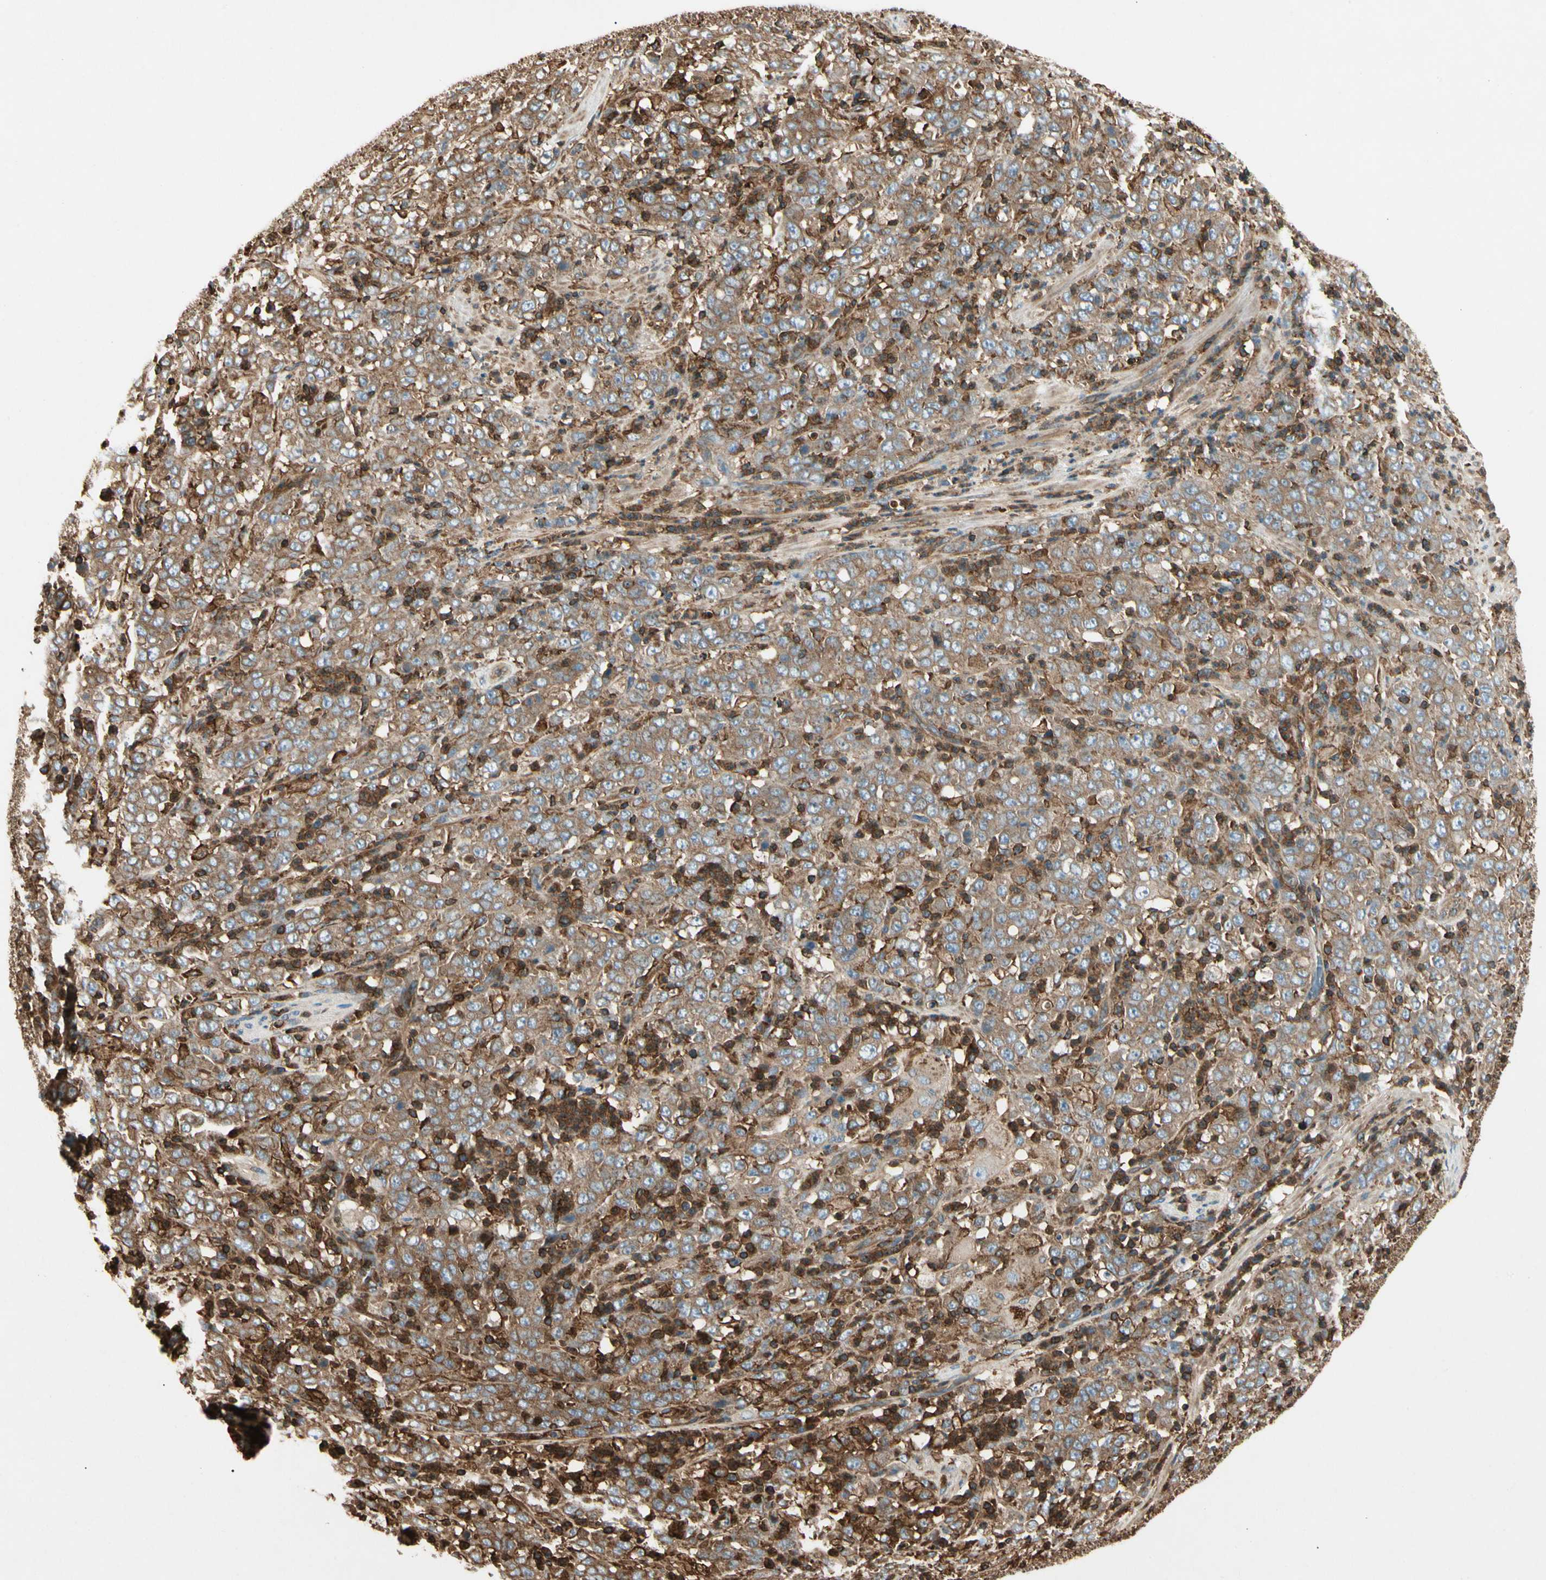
{"staining": {"intensity": "moderate", "quantity": ">75%", "location": "cytoplasmic/membranous"}, "tissue": "stomach cancer", "cell_type": "Tumor cells", "image_type": "cancer", "snomed": [{"axis": "morphology", "description": "Adenocarcinoma, NOS"}, {"axis": "topography", "description": "Stomach, lower"}], "caption": "Protein expression analysis of human stomach adenocarcinoma reveals moderate cytoplasmic/membranous expression in approximately >75% of tumor cells. Using DAB (3,3'-diaminobenzidine) (brown) and hematoxylin (blue) stains, captured at high magnification using brightfield microscopy.", "gene": "ARPC2", "patient": {"sex": "female", "age": 71}}